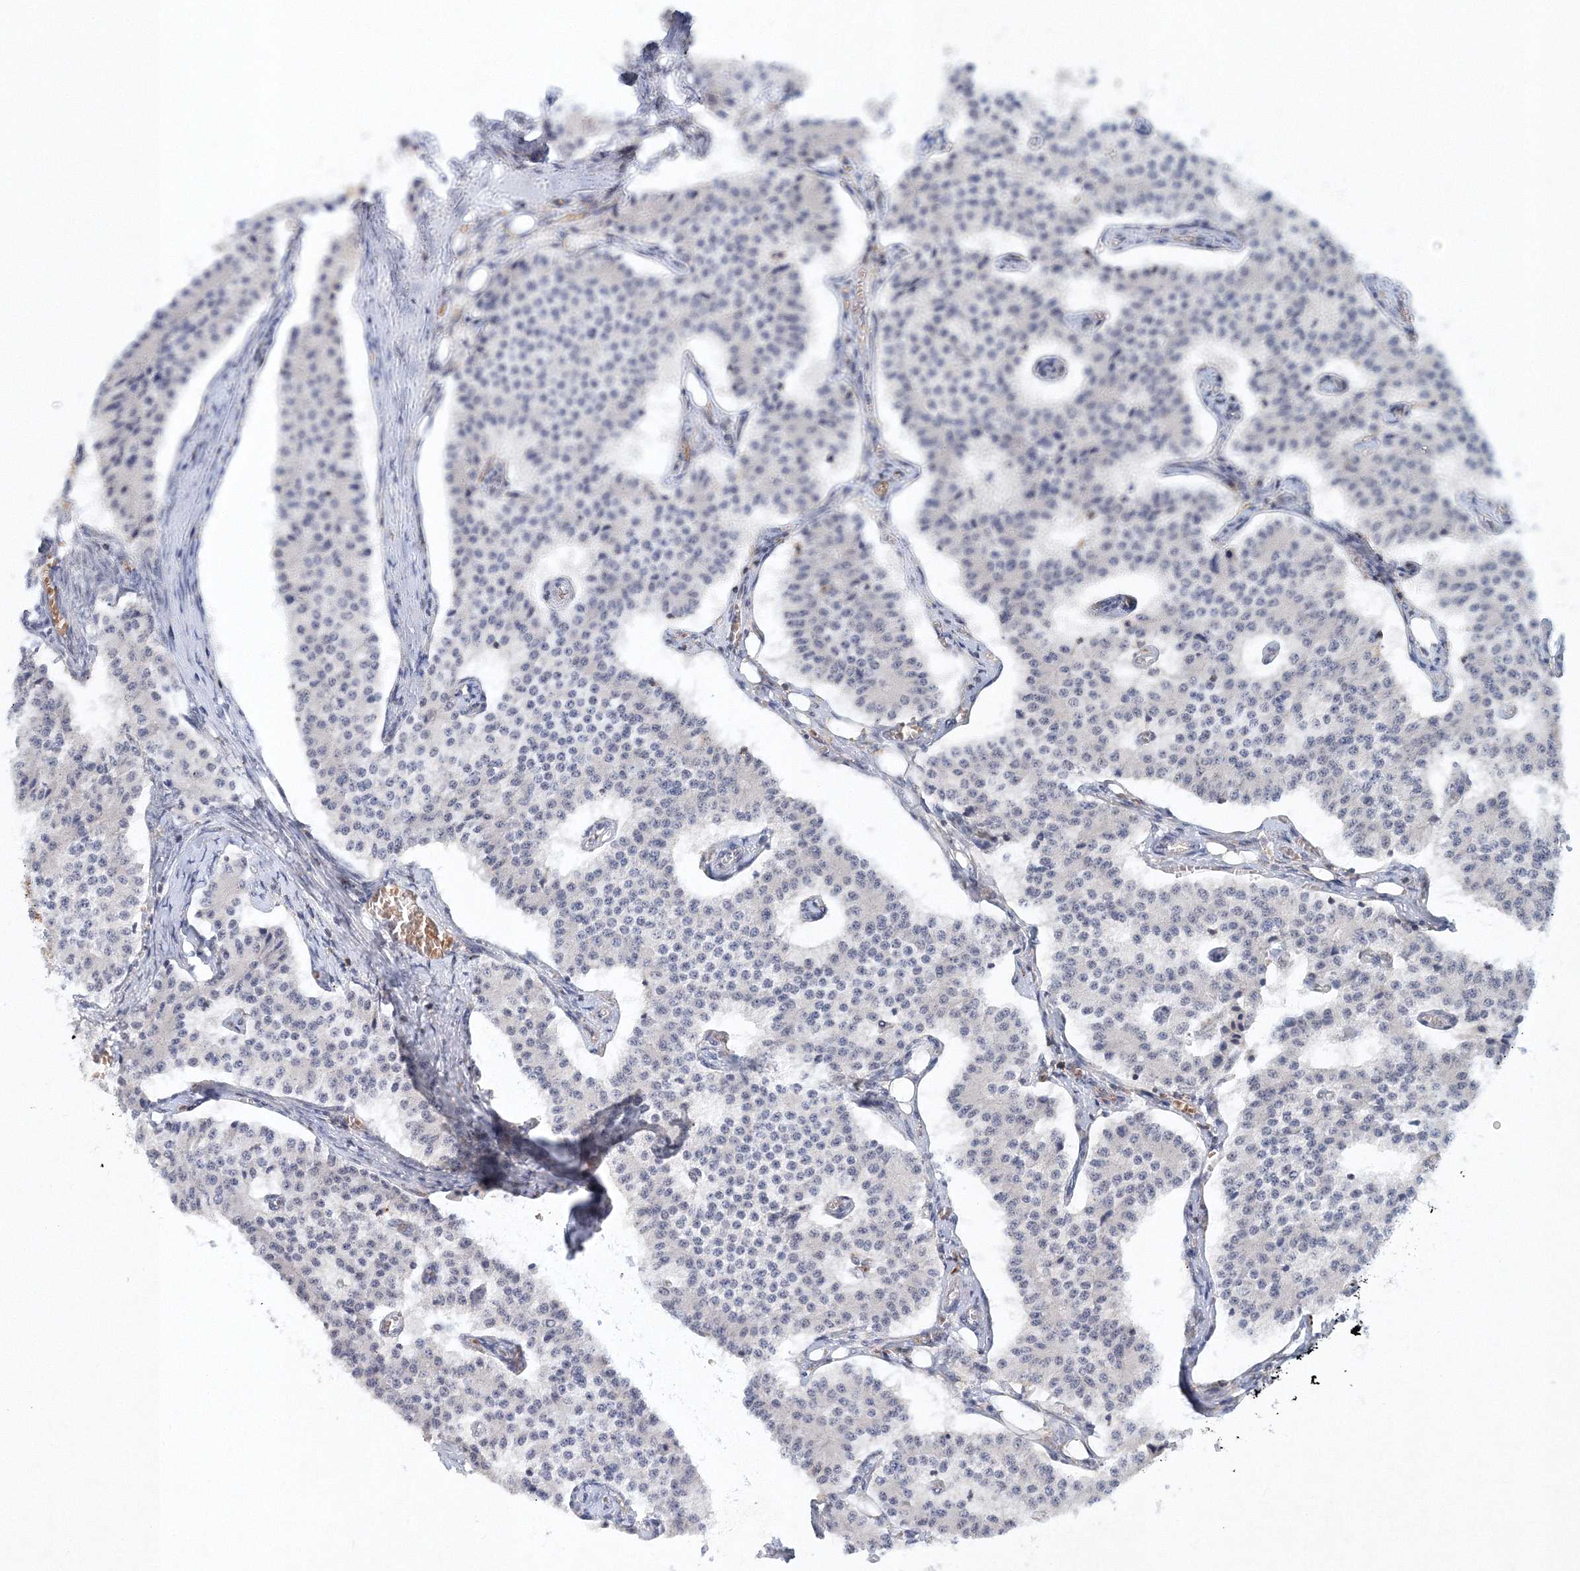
{"staining": {"intensity": "negative", "quantity": "none", "location": "none"}, "tissue": "carcinoid", "cell_type": "Tumor cells", "image_type": "cancer", "snomed": [{"axis": "morphology", "description": "Carcinoid, malignant, NOS"}, {"axis": "topography", "description": "Colon"}], "caption": "Protein analysis of carcinoid demonstrates no significant staining in tumor cells.", "gene": "SH3BP5", "patient": {"sex": "female", "age": 52}}